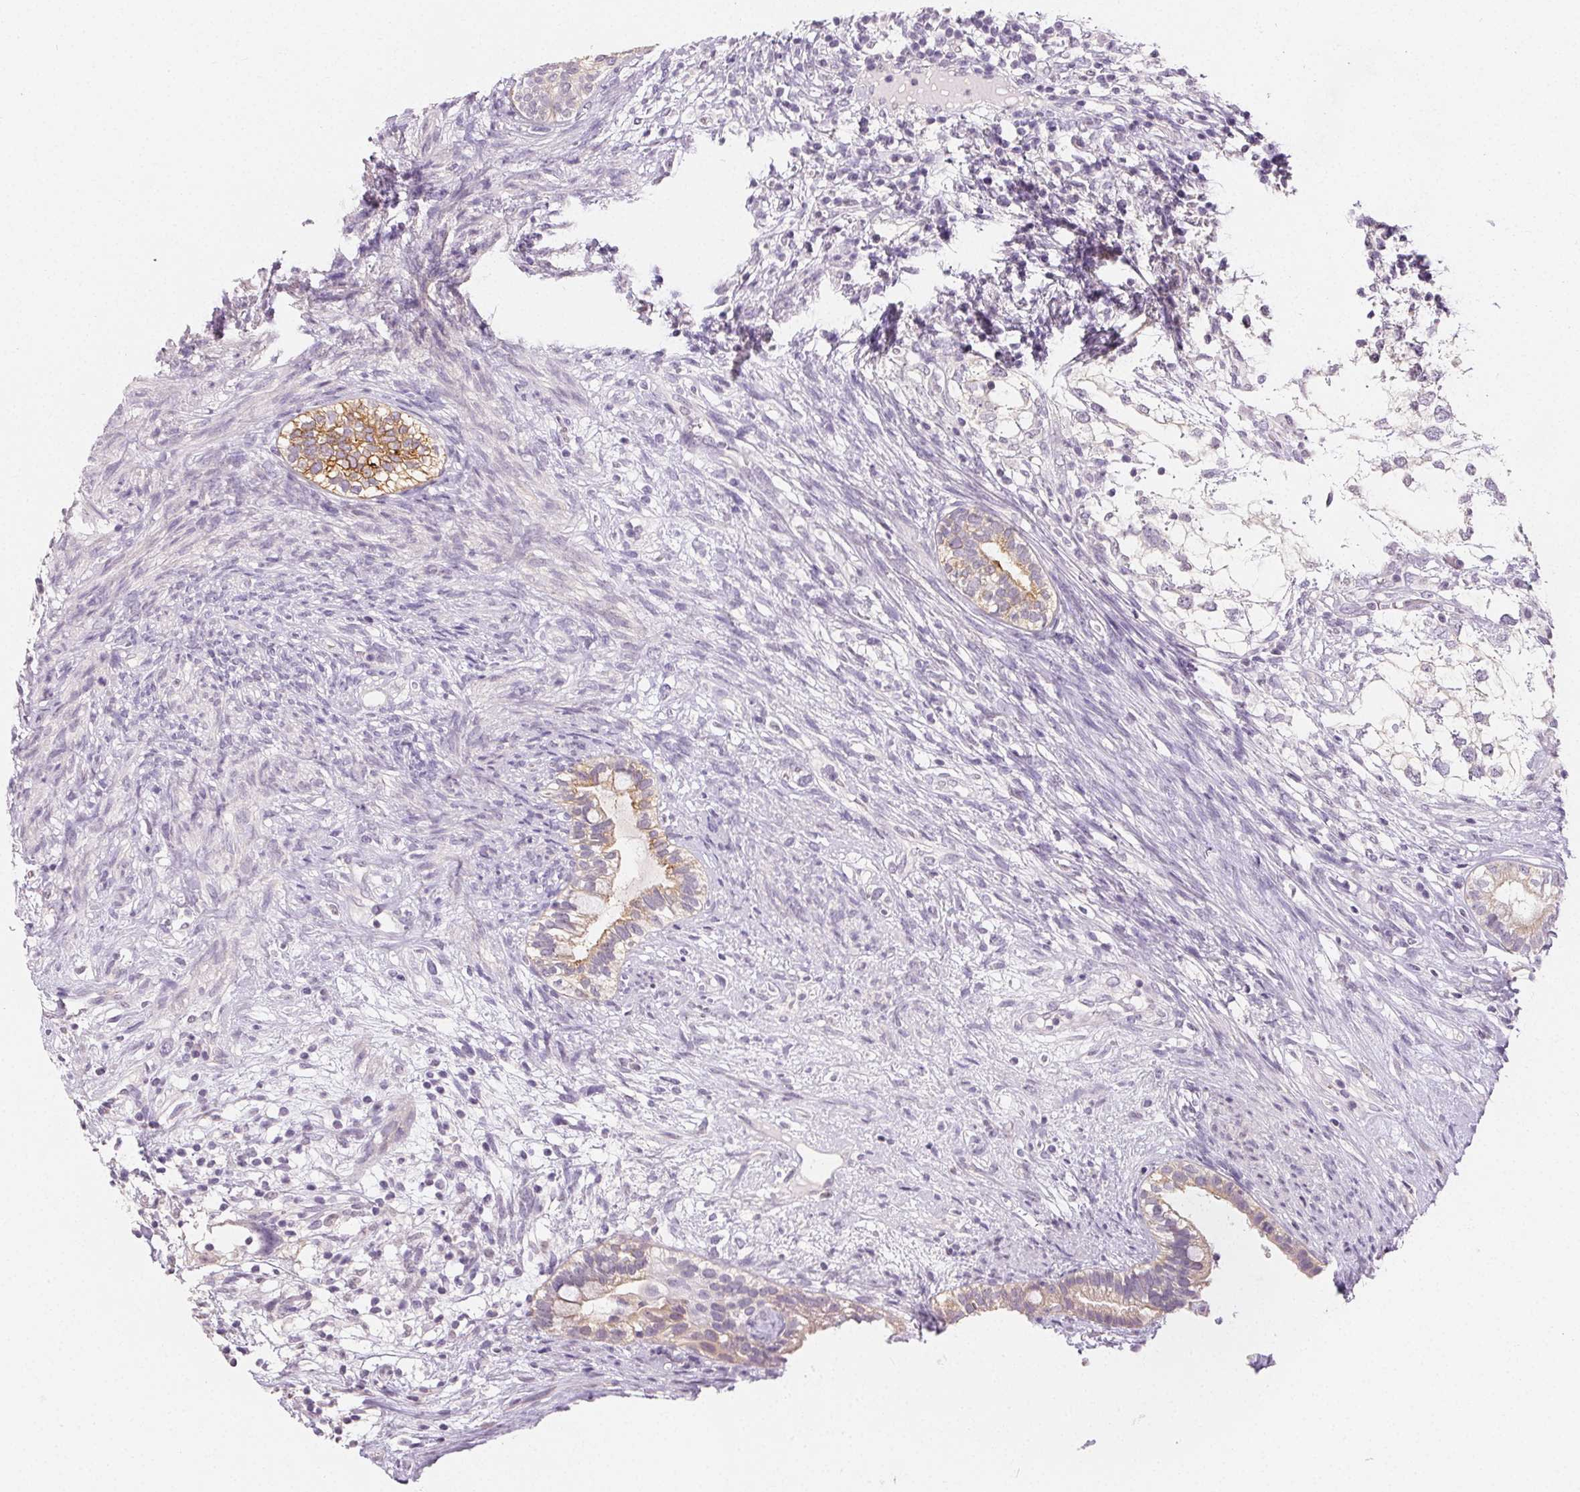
{"staining": {"intensity": "weak", "quantity": "25%-75%", "location": "cytoplasmic/membranous"}, "tissue": "testis cancer", "cell_type": "Tumor cells", "image_type": "cancer", "snomed": [{"axis": "morphology", "description": "Seminoma, NOS"}, {"axis": "morphology", "description": "Carcinoma, Embryonal, NOS"}, {"axis": "topography", "description": "Testis"}], "caption": "Testis cancer stained for a protein (brown) displays weak cytoplasmic/membranous positive expression in about 25%-75% of tumor cells.", "gene": "SFTPD", "patient": {"sex": "male", "age": 41}}